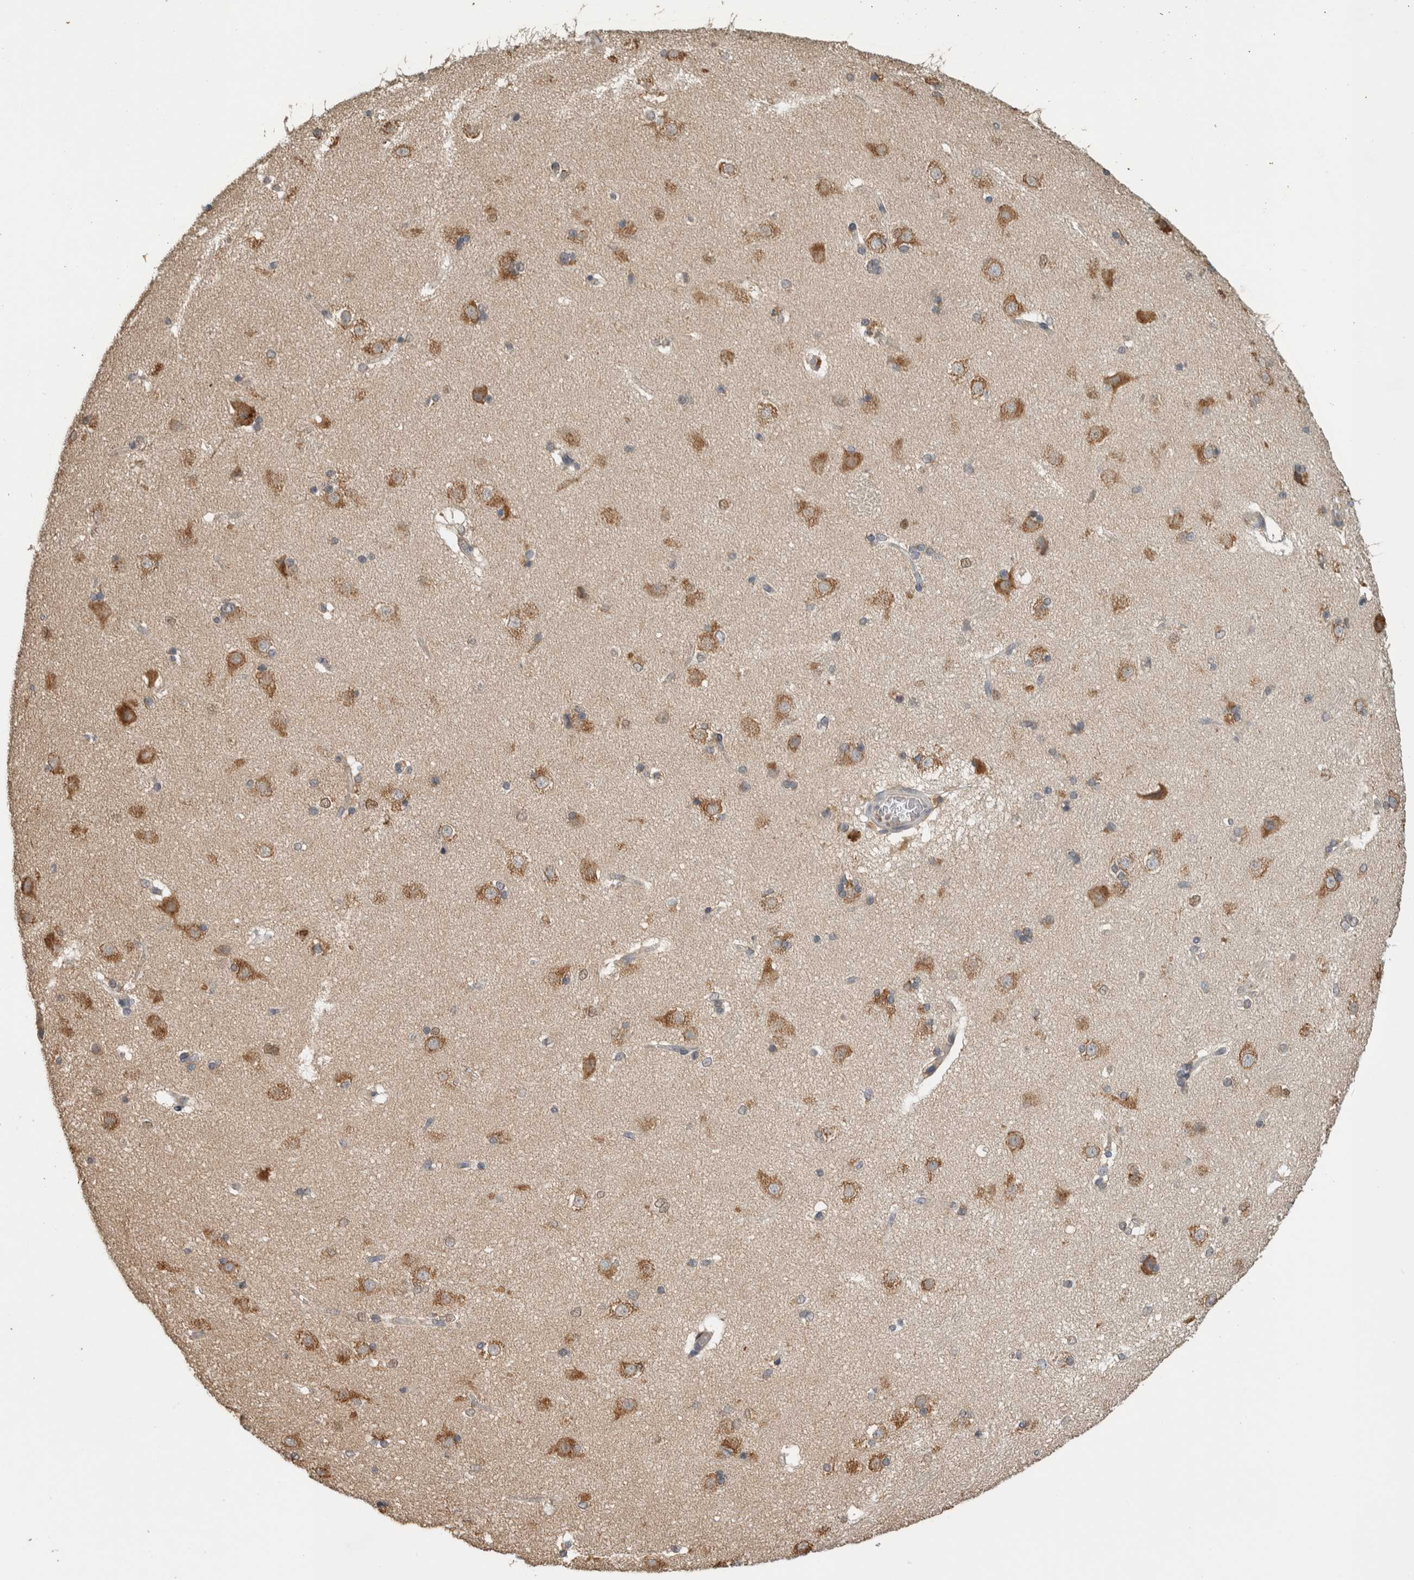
{"staining": {"intensity": "moderate", "quantity": ">75%", "location": "cytoplasmic/membranous"}, "tissue": "caudate", "cell_type": "Glial cells", "image_type": "normal", "snomed": [{"axis": "morphology", "description": "Normal tissue, NOS"}, {"axis": "topography", "description": "Lateral ventricle wall"}], "caption": "This micrograph demonstrates IHC staining of normal human caudate, with medium moderate cytoplasmic/membranous expression in about >75% of glial cells.", "gene": "ADGRL3", "patient": {"sex": "female", "age": 19}}